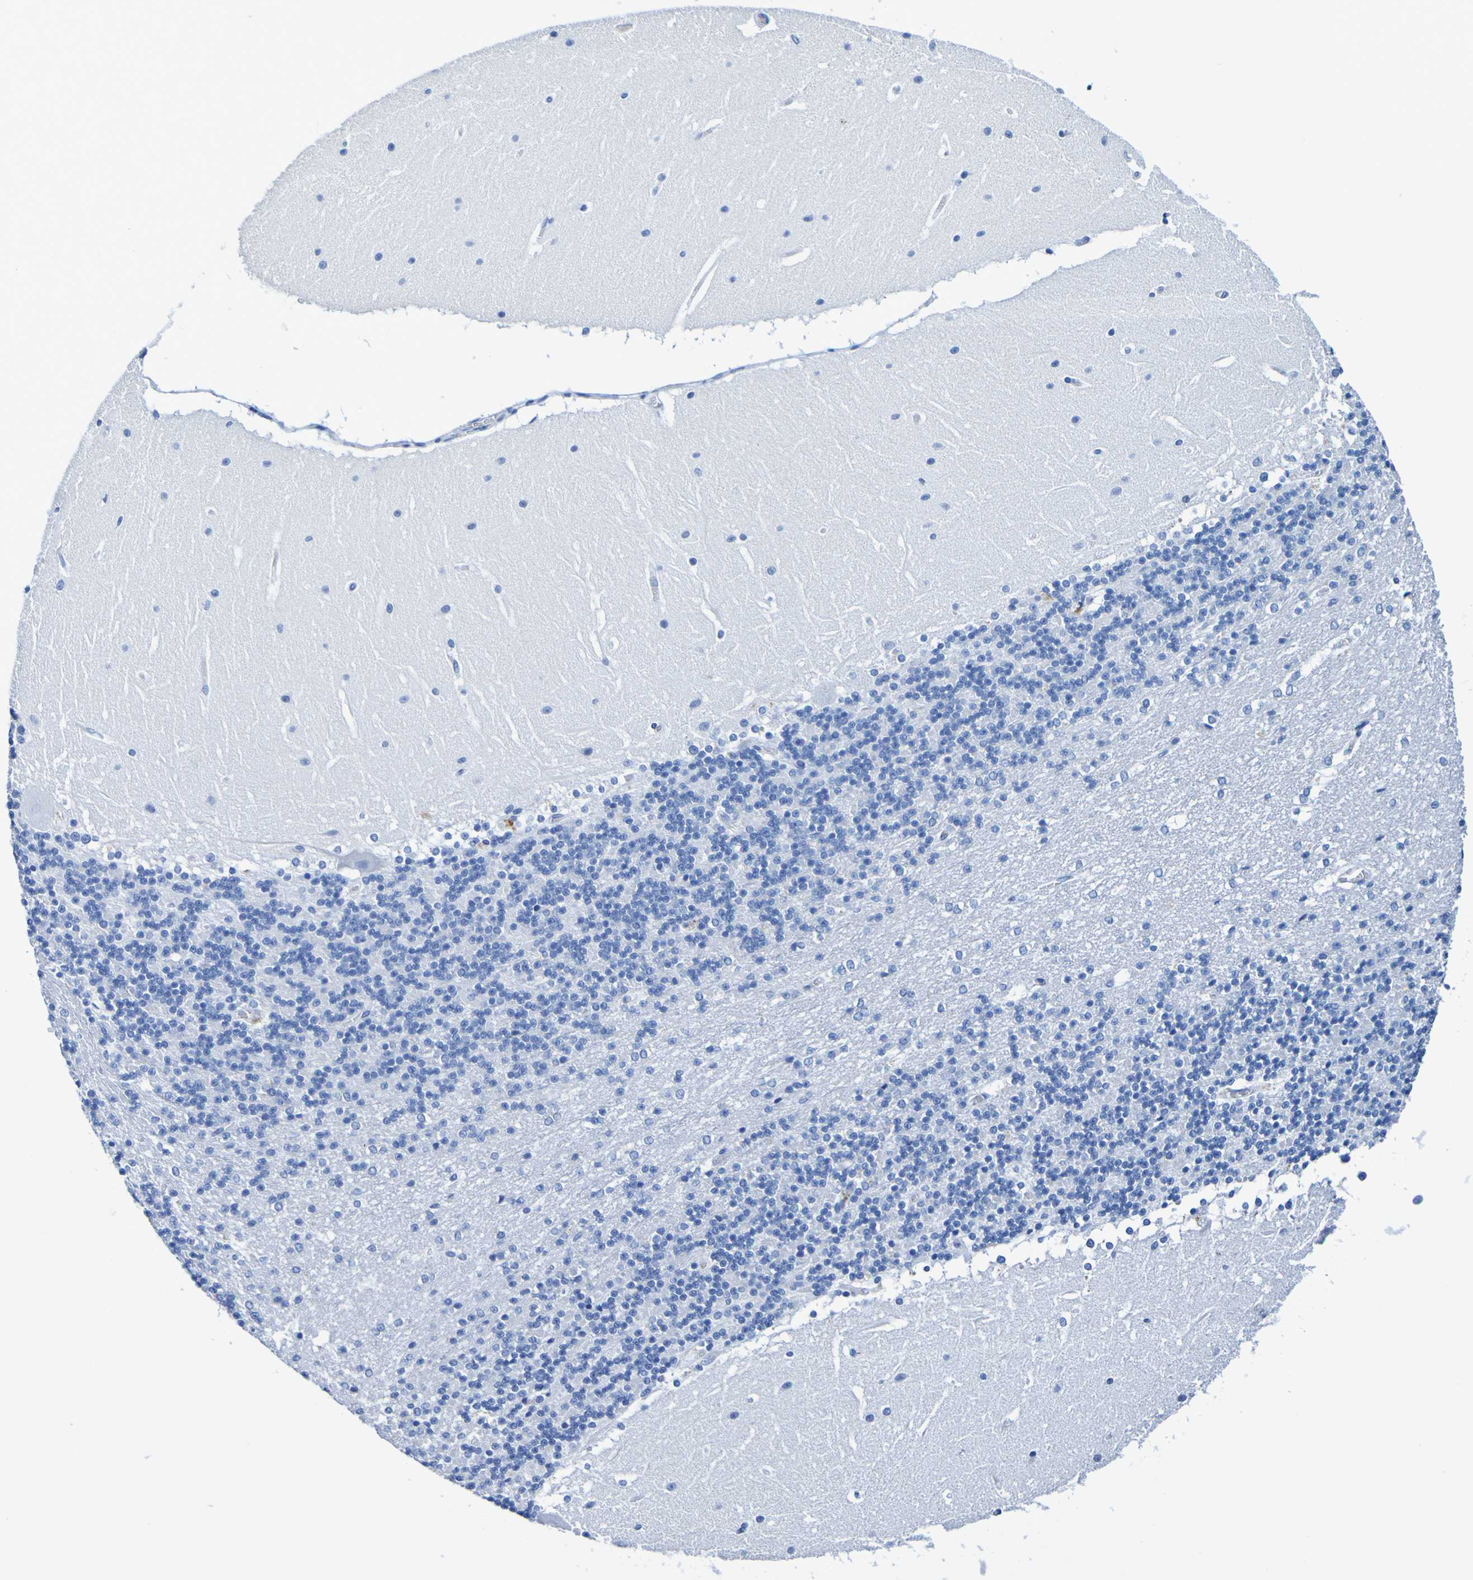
{"staining": {"intensity": "negative", "quantity": "none", "location": "none"}, "tissue": "cerebellum", "cell_type": "Cells in granular layer", "image_type": "normal", "snomed": [{"axis": "morphology", "description": "Normal tissue, NOS"}, {"axis": "topography", "description": "Cerebellum"}], "caption": "DAB (3,3'-diaminobenzidine) immunohistochemical staining of unremarkable cerebellum shows no significant staining in cells in granular layer. (Stains: DAB immunohistochemistry (IHC) with hematoxylin counter stain, Microscopy: brightfield microscopy at high magnification).", "gene": "DPEP1", "patient": {"sex": "female", "age": 19}}